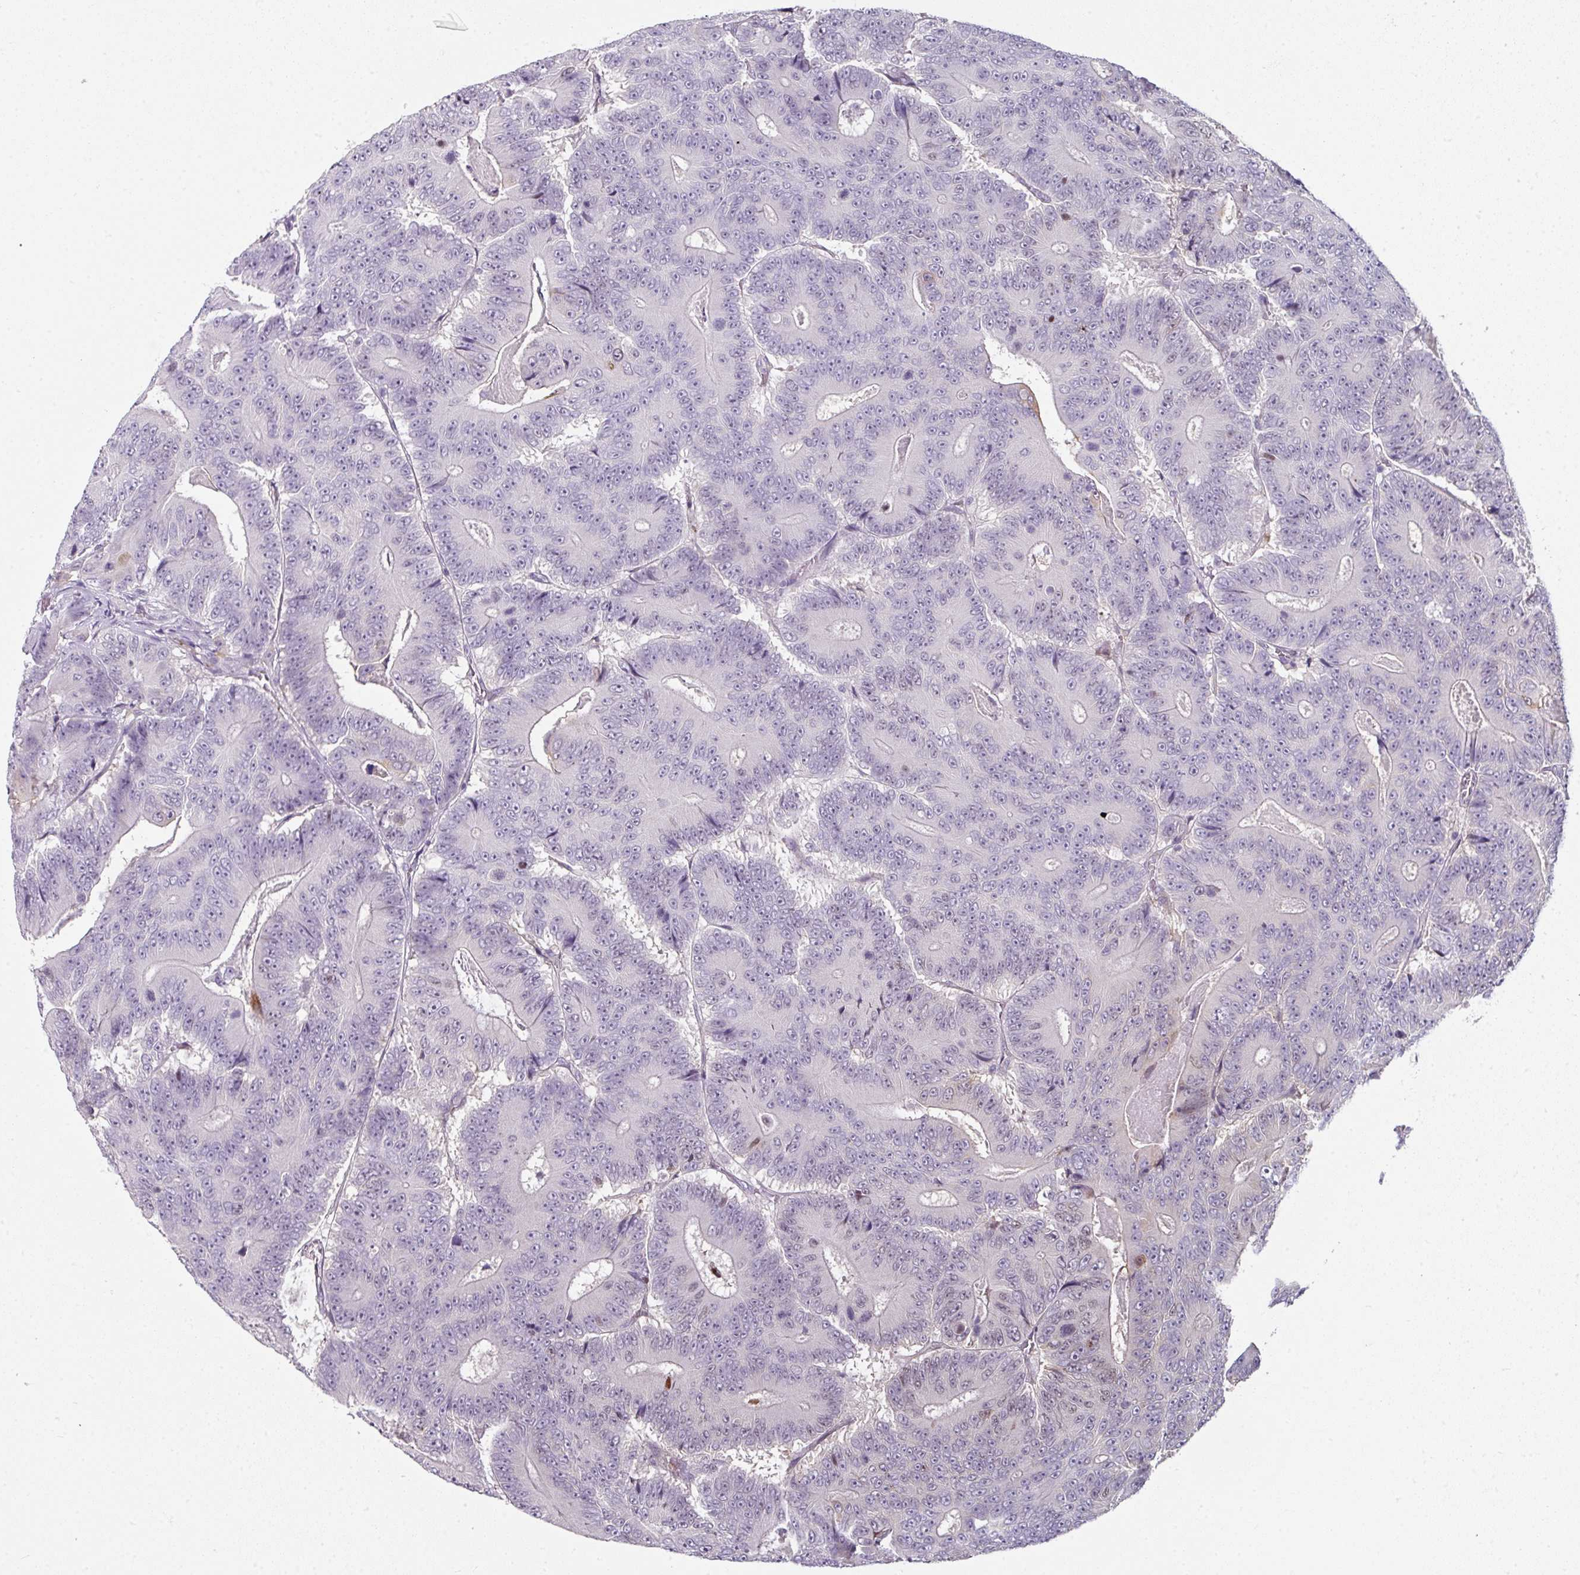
{"staining": {"intensity": "negative", "quantity": "none", "location": "none"}, "tissue": "colorectal cancer", "cell_type": "Tumor cells", "image_type": "cancer", "snomed": [{"axis": "morphology", "description": "Adenocarcinoma, NOS"}, {"axis": "topography", "description": "Colon"}], "caption": "Human colorectal cancer (adenocarcinoma) stained for a protein using IHC exhibits no staining in tumor cells.", "gene": "C19orf33", "patient": {"sex": "male", "age": 83}}